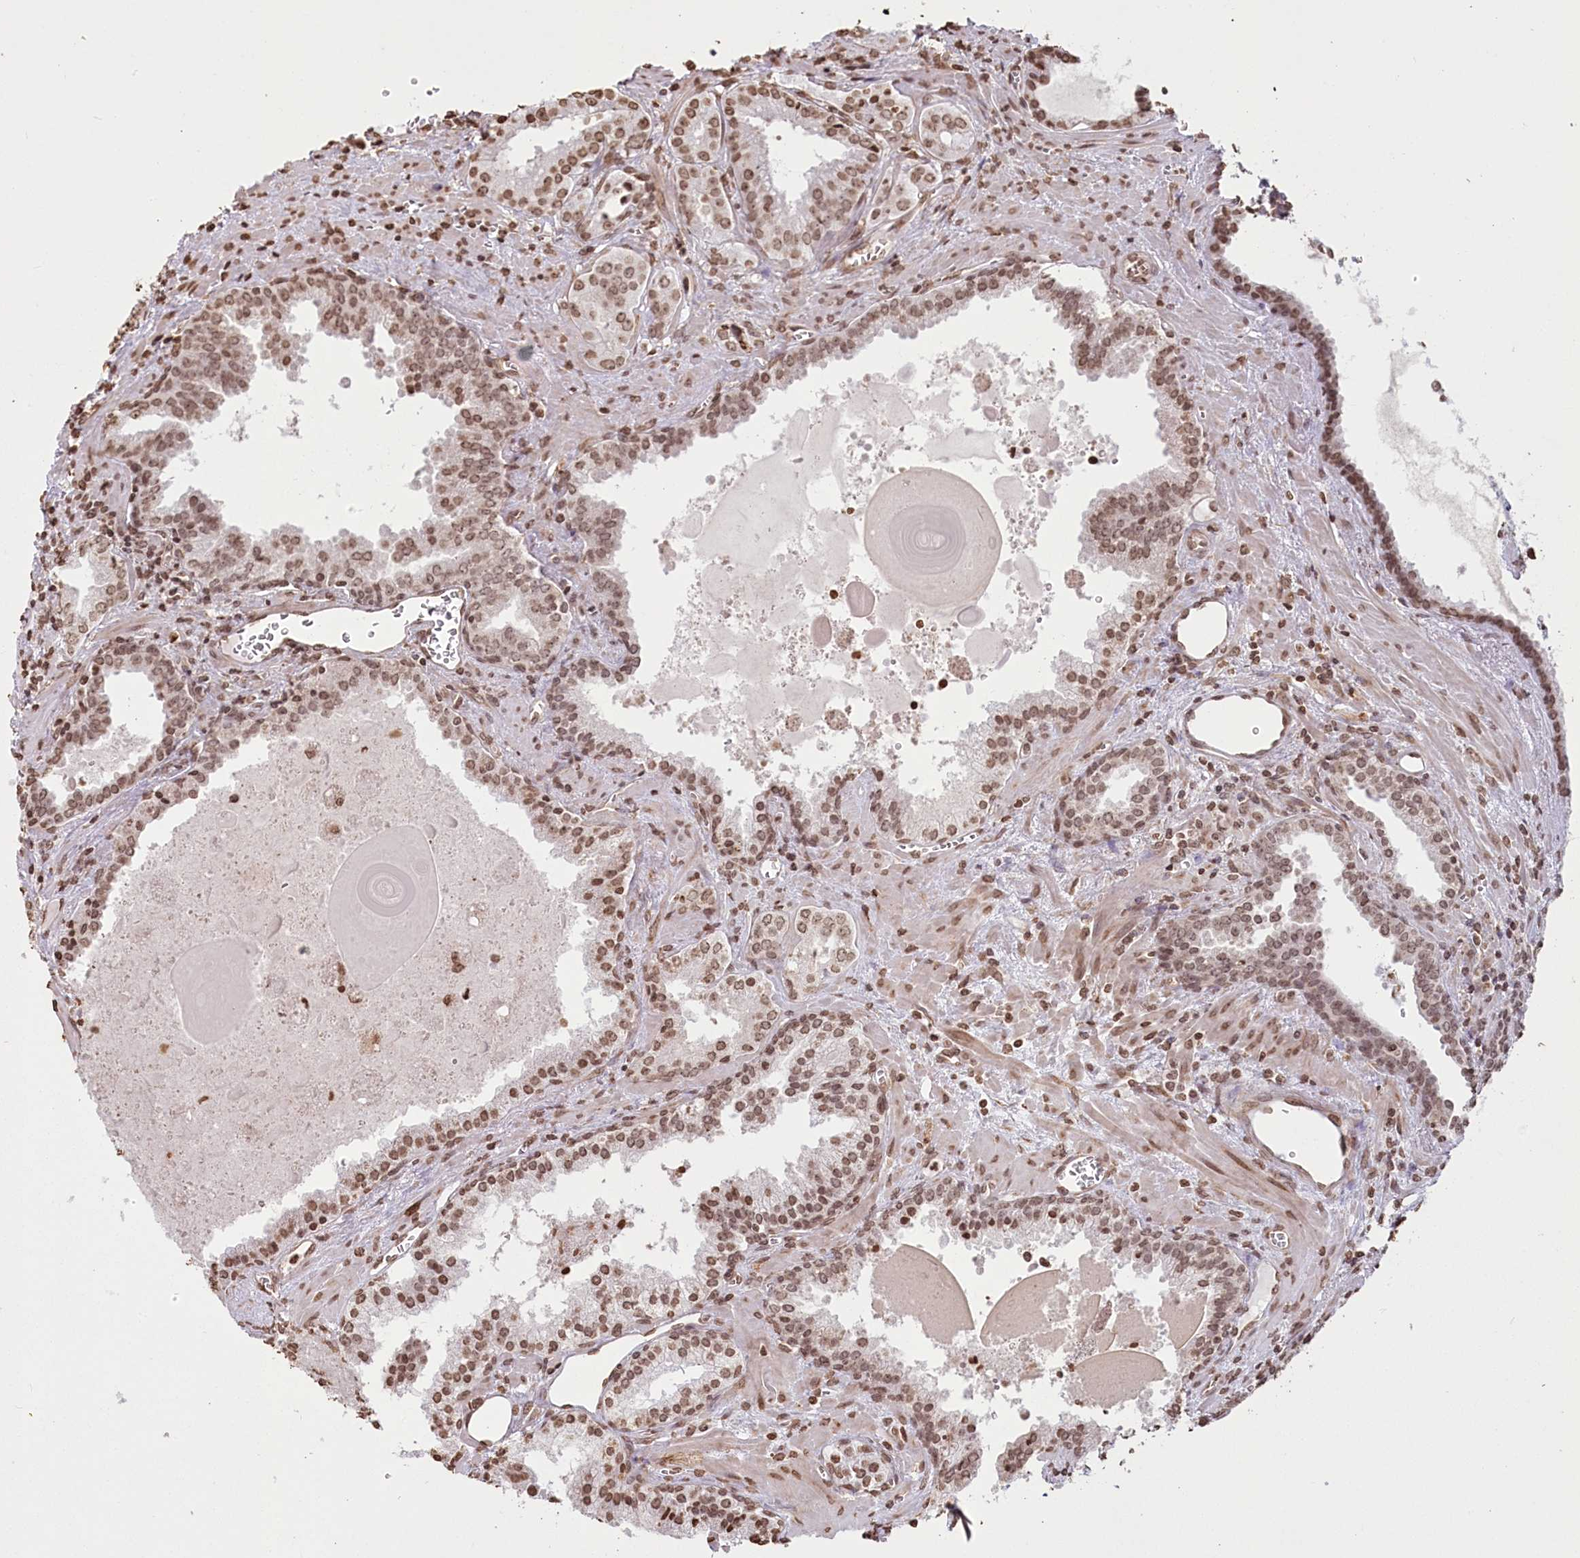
{"staining": {"intensity": "moderate", "quantity": ">75%", "location": "nuclear"}, "tissue": "prostate cancer", "cell_type": "Tumor cells", "image_type": "cancer", "snomed": [{"axis": "morphology", "description": "Adenocarcinoma, High grade"}, {"axis": "topography", "description": "Prostate"}], "caption": "A medium amount of moderate nuclear expression is appreciated in approximately >75% of tumor cells in prostate adenocarcinoma (high-grade) tissue.", "gene": "FAM13A", "patient": {"sex": "male", "age": 68}}